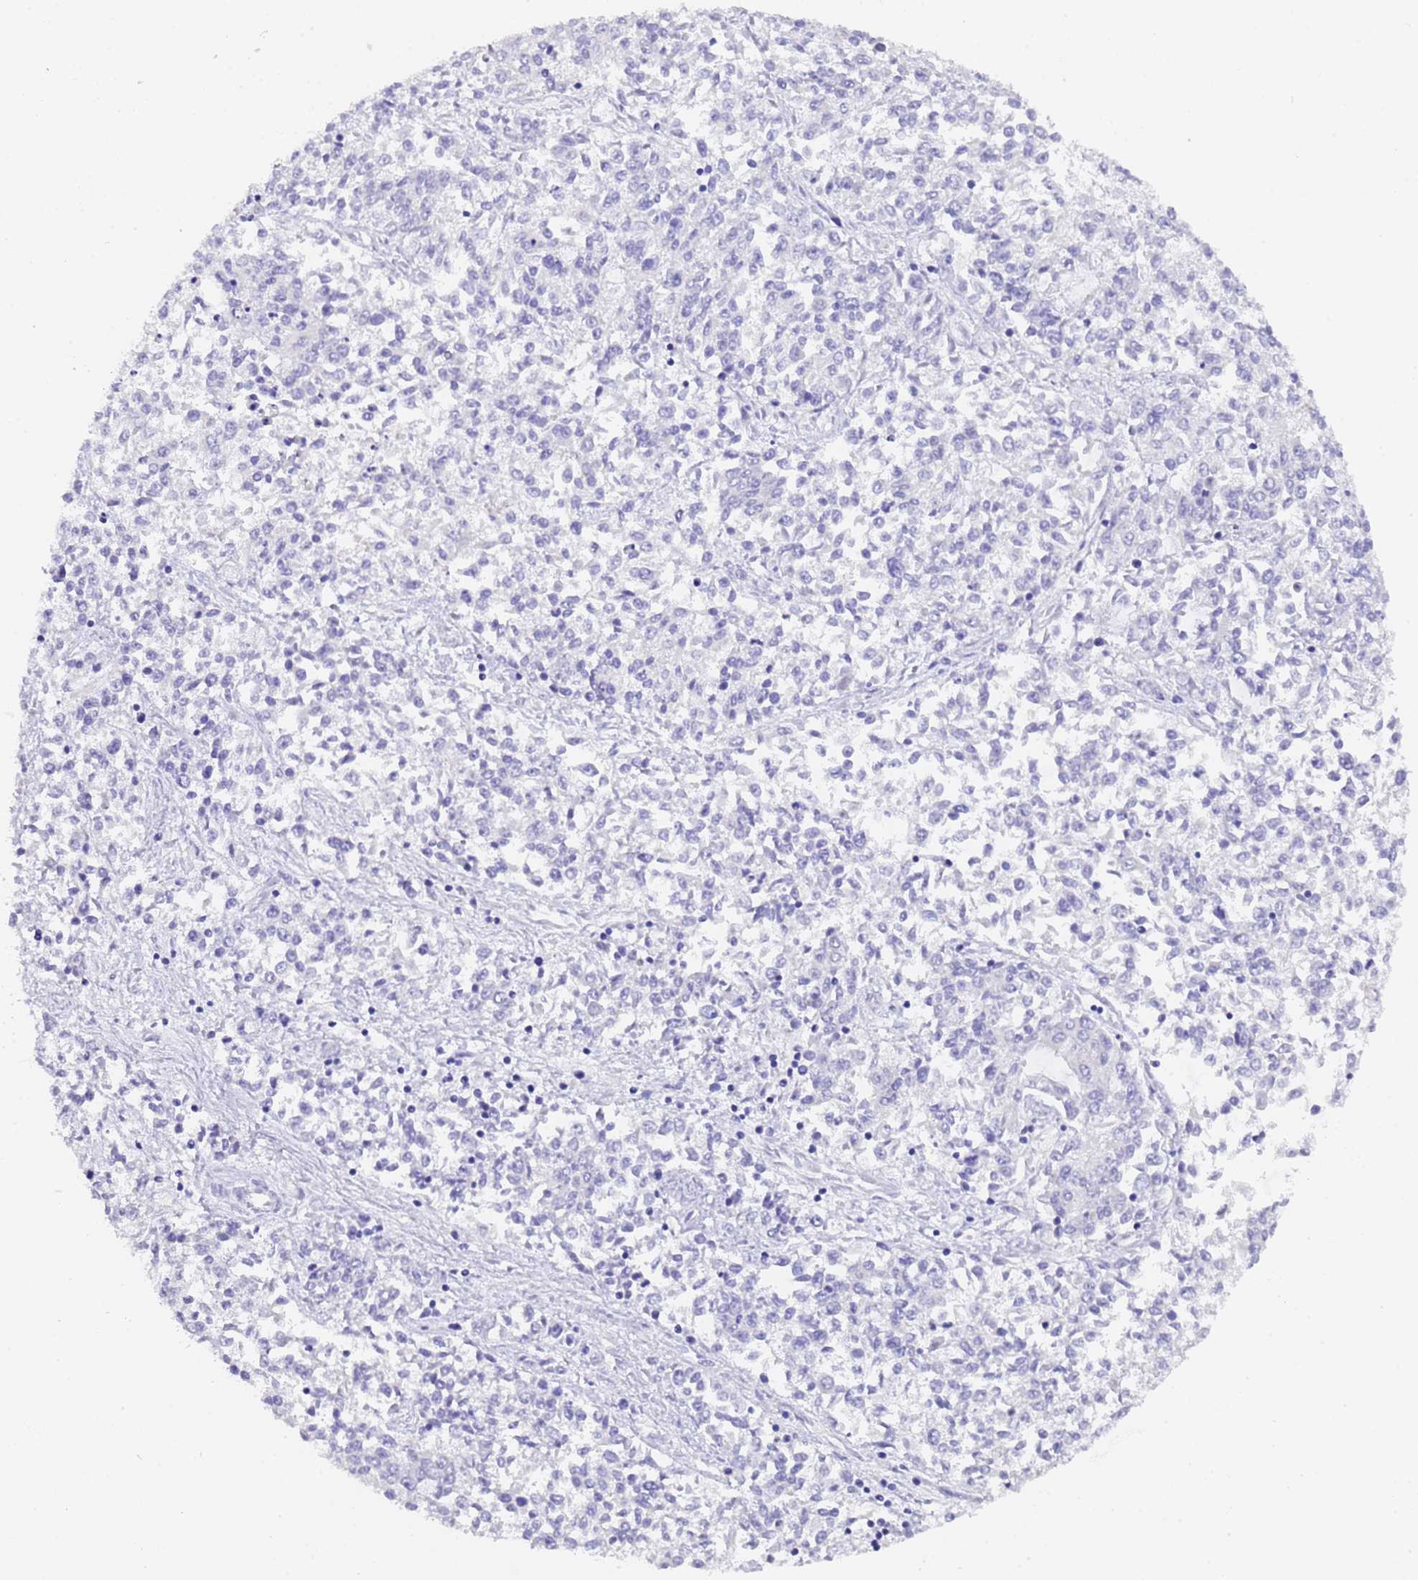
{"staining": {"intensity": "negative", "quantity": "none", "location": "none"}, "tissue": "endometrial cancer", "cell_type": "Tumor cells", "image_type": "cancer", "snomed": [{"axis": "morphology", "description": "Adenocarcinoma, NOS"}, {"axis": "topography", "description": "Endometrium"}], "caption": "A high-resolution photomicrograph shows immunohistochemistry staining of adenocarcinoma (endometrial), which displays no significant staining in tumor cells.", "gene": "GABRA1", "patient": {"sex": "female", "age": 50}}